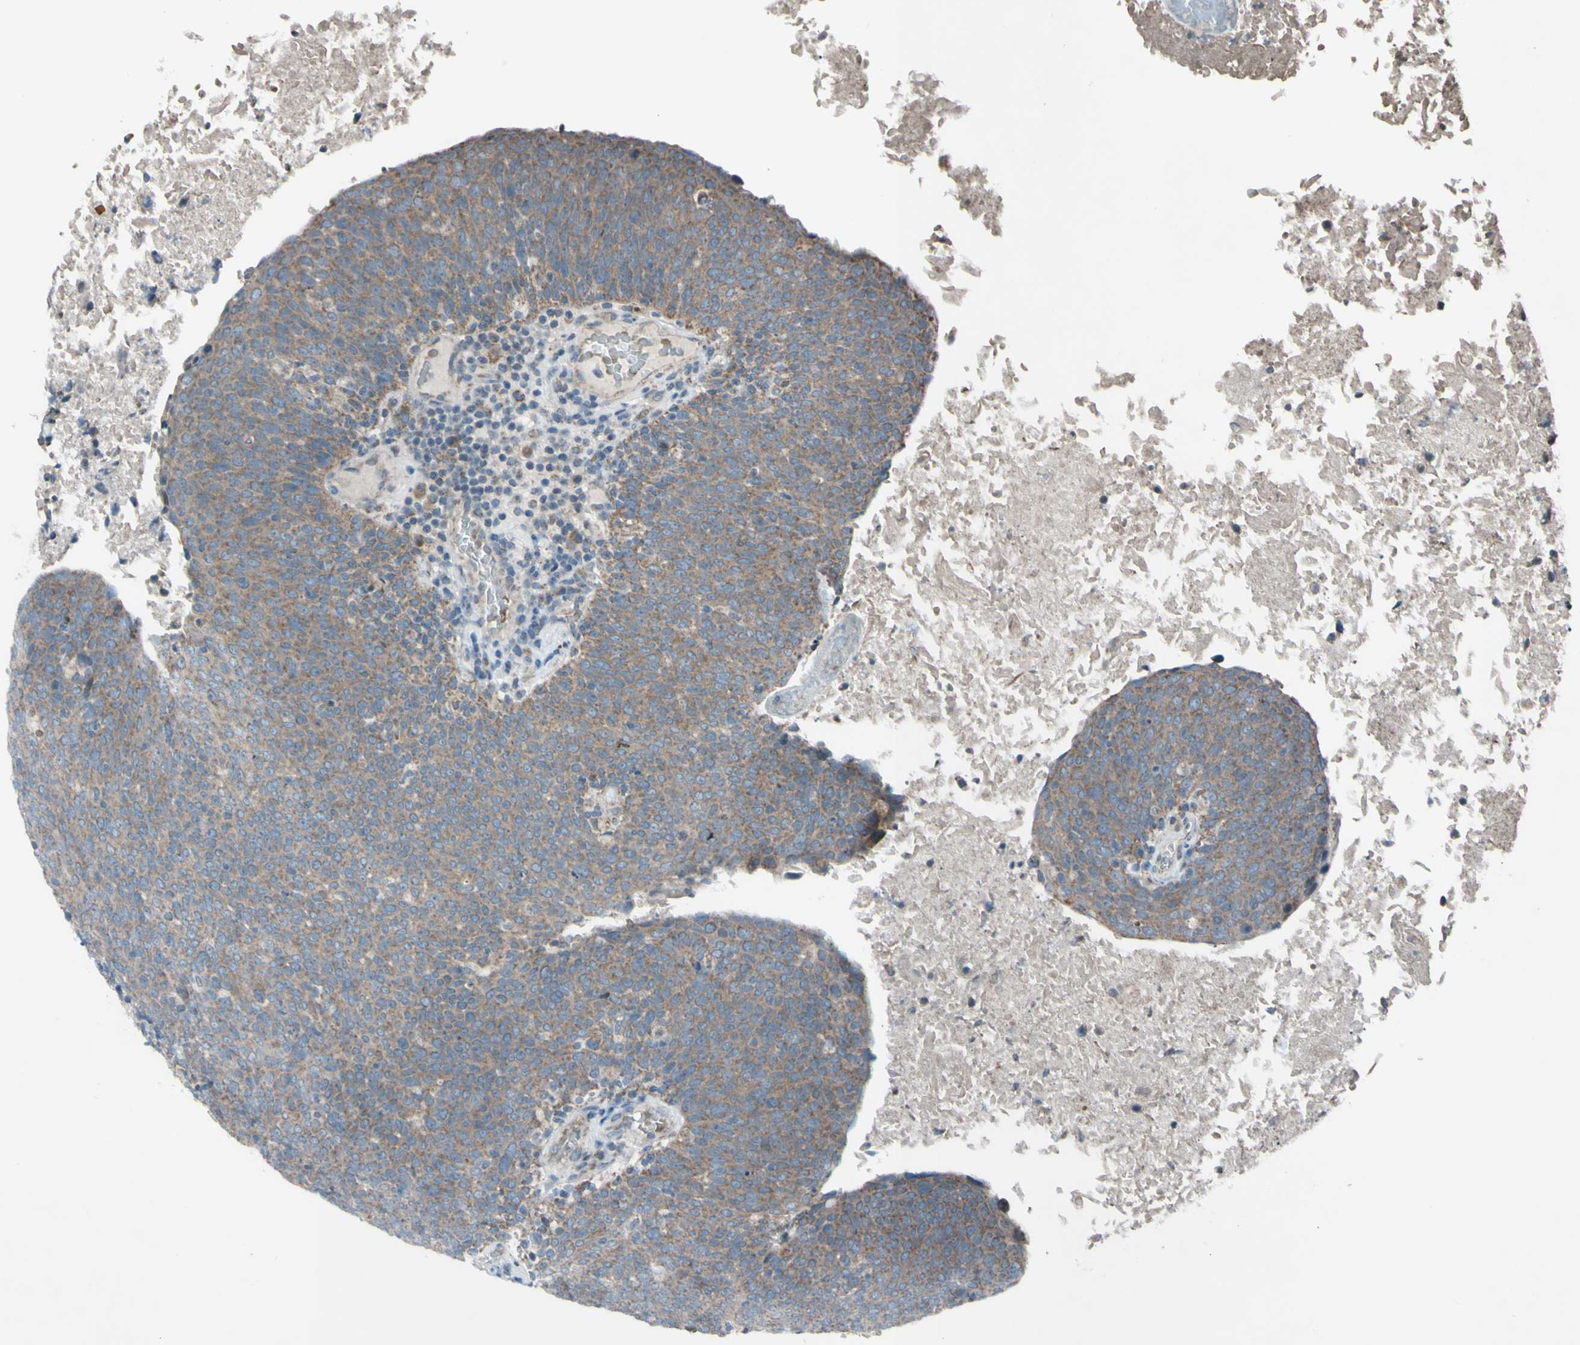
{"staining": {"intensity": "weak", "quantity": ">75%", "location": "cytoplasmic/membranous"}, "tissue": "head and neck cancer", "cell_type": "Tumor cells", "image_type": "cancer", "snomed": [{"axis": "morphology", "description": "Squamous cell carcinoma, NOS"}, {"axis": "morphology", "description": "Squamous cell carcinoma, metastatic, NOS"}, {"axis": "topography", "description": "Lymph node"}, {"axis": "topography", "description": "Head-Neck"}], "caption": "High-magnification brightfield microscopy of head and neck cancer stained with DAB (brown) and counterstained with hematoxylin (blue). tumor cells exhibit weak cytoplasmic/membranous expression is seen in approximately>75% of cells. (DAB (3,3'-diaminobenzidine) = brown stain, brightfield microscopy at high magnification).", "gene": "ACOT8", "patient": {"sex": "male", "age": 62}}